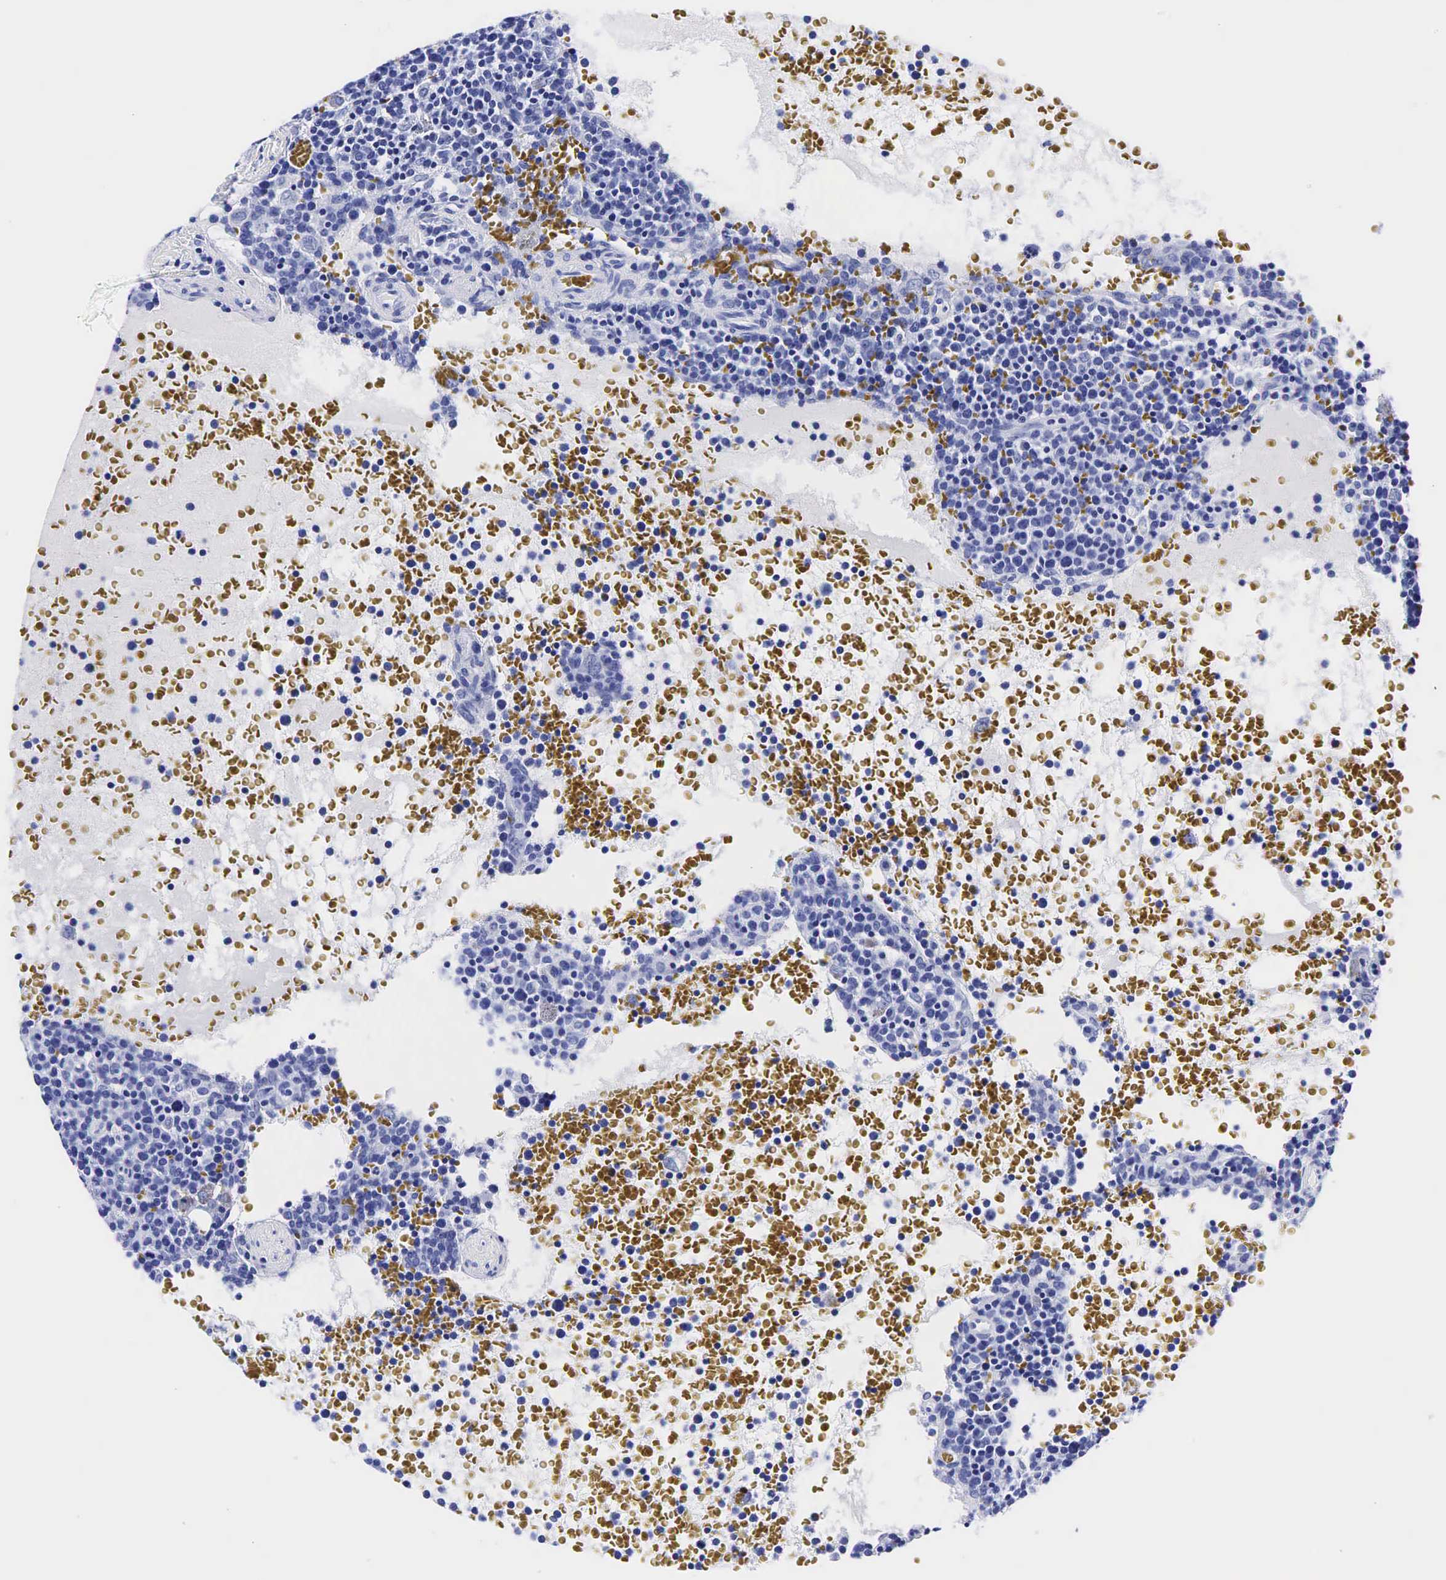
{"staining": {"intensity": "negative", "quantity": "none", "location": "none"}, "tissue": "lymphoma", "cell_type": "Tumor cells", "image_type": "cancer", "snomed": [{"axis": "morphology", "description": "Malignant lymphoma, non-Hodgkin's type, High grade"}, {"axis": "topography", "description": "Lymph node"}], "caption": "Immunohistochemistry (IHC) of malignant lymphoma, non-Hodgkin's type (high-grade) exhibits no expression in tumor cells. (DAB IHC visualized using brightfield microscopy, high magnification).", "gene": "TG", "patient": {"sex": "female", "age": 76}}